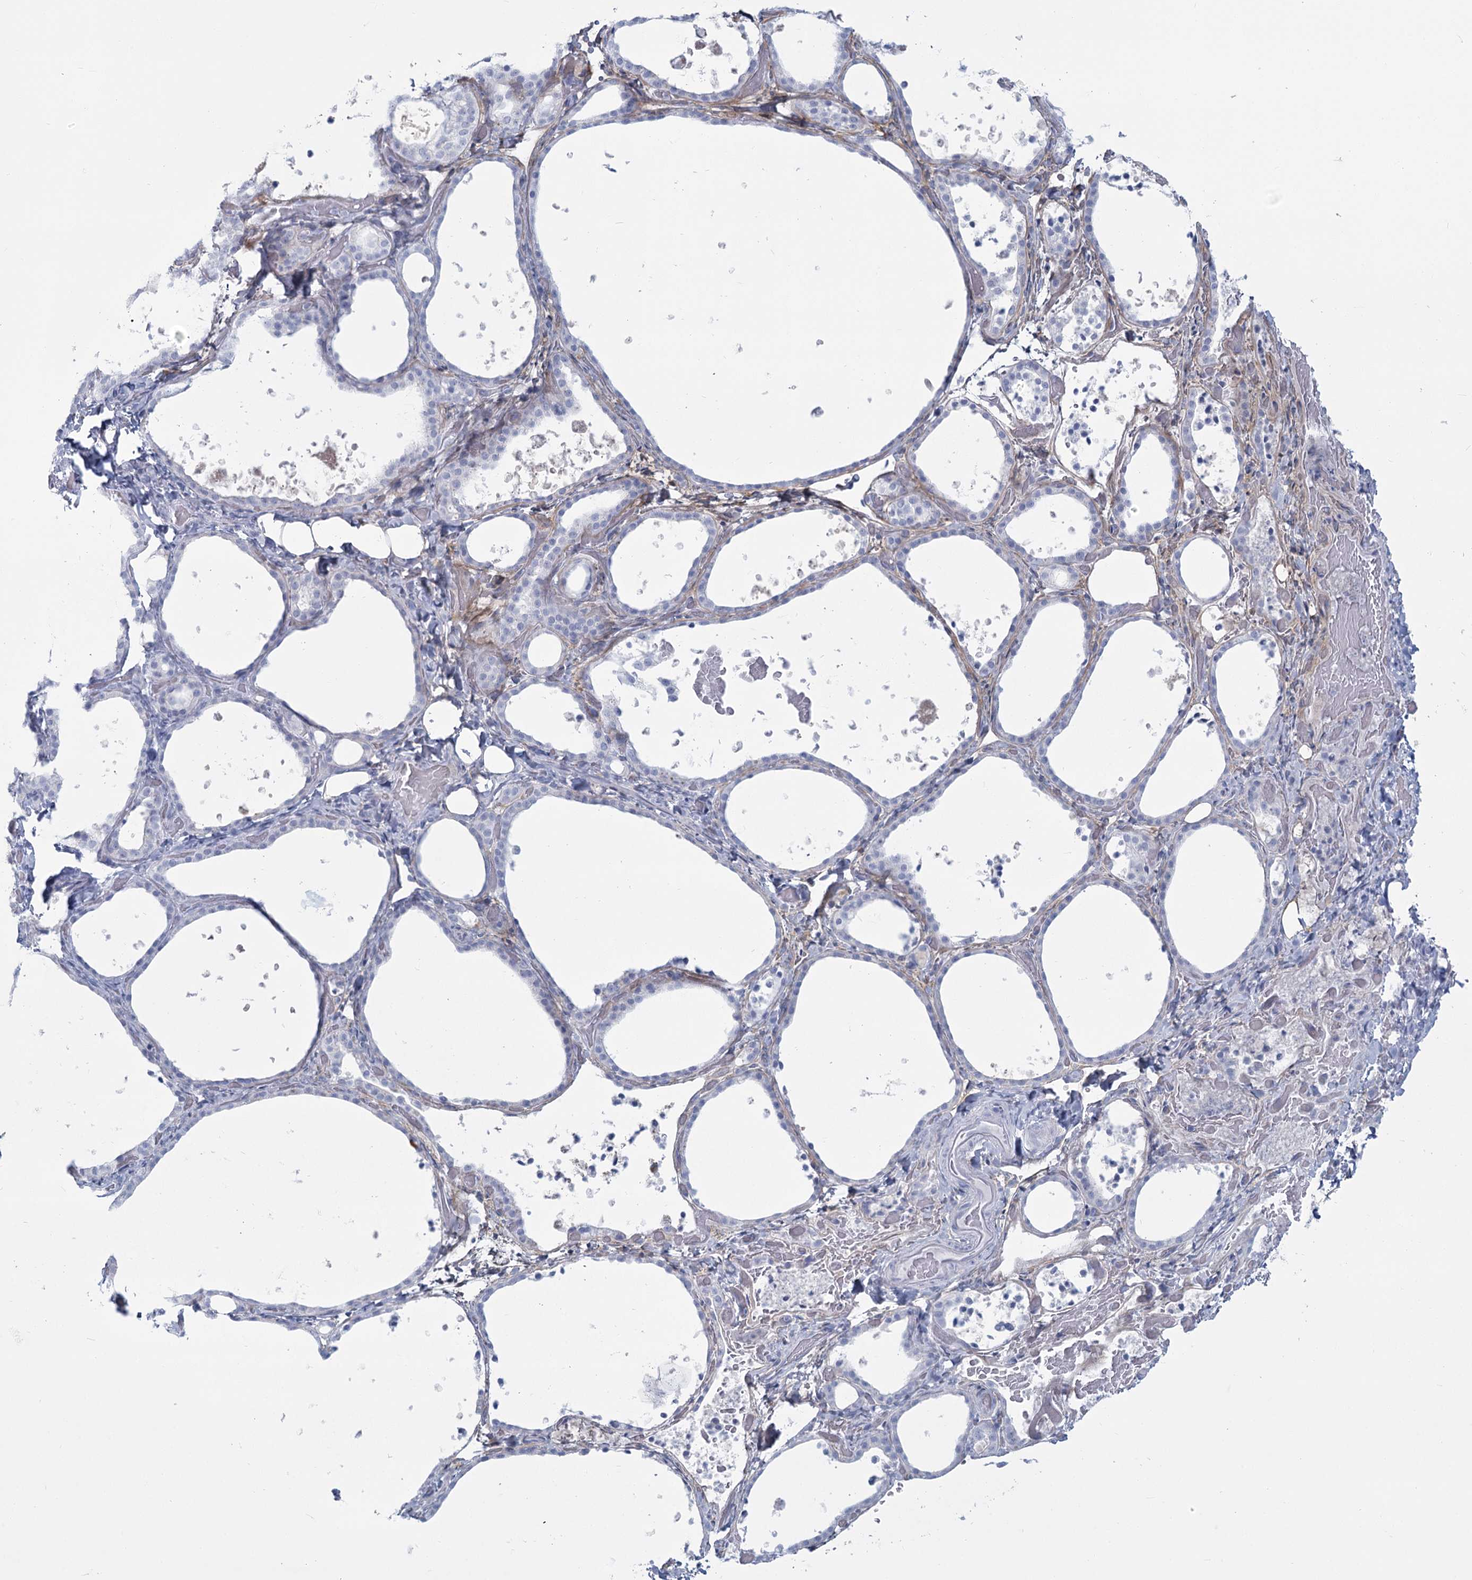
{"staining": {"intensity": "negative", "quantity": "none", "location": "none"}, "tissue": "thyroid gland", "cell_type": "Glandular cells", "image_type": "normal", "snomed": [{"axis": "morphology", "description": "Normal tissue, NOS"}, {"axis": "topography", "description": "Thyroid gland"}], "caption": "Human thyroid gland stained for a protein using immunohistochemistry demonstrates no staining in glandular cells.", "gene": "SLC6A19", "patient": {"sex": "female", "age": 44}}